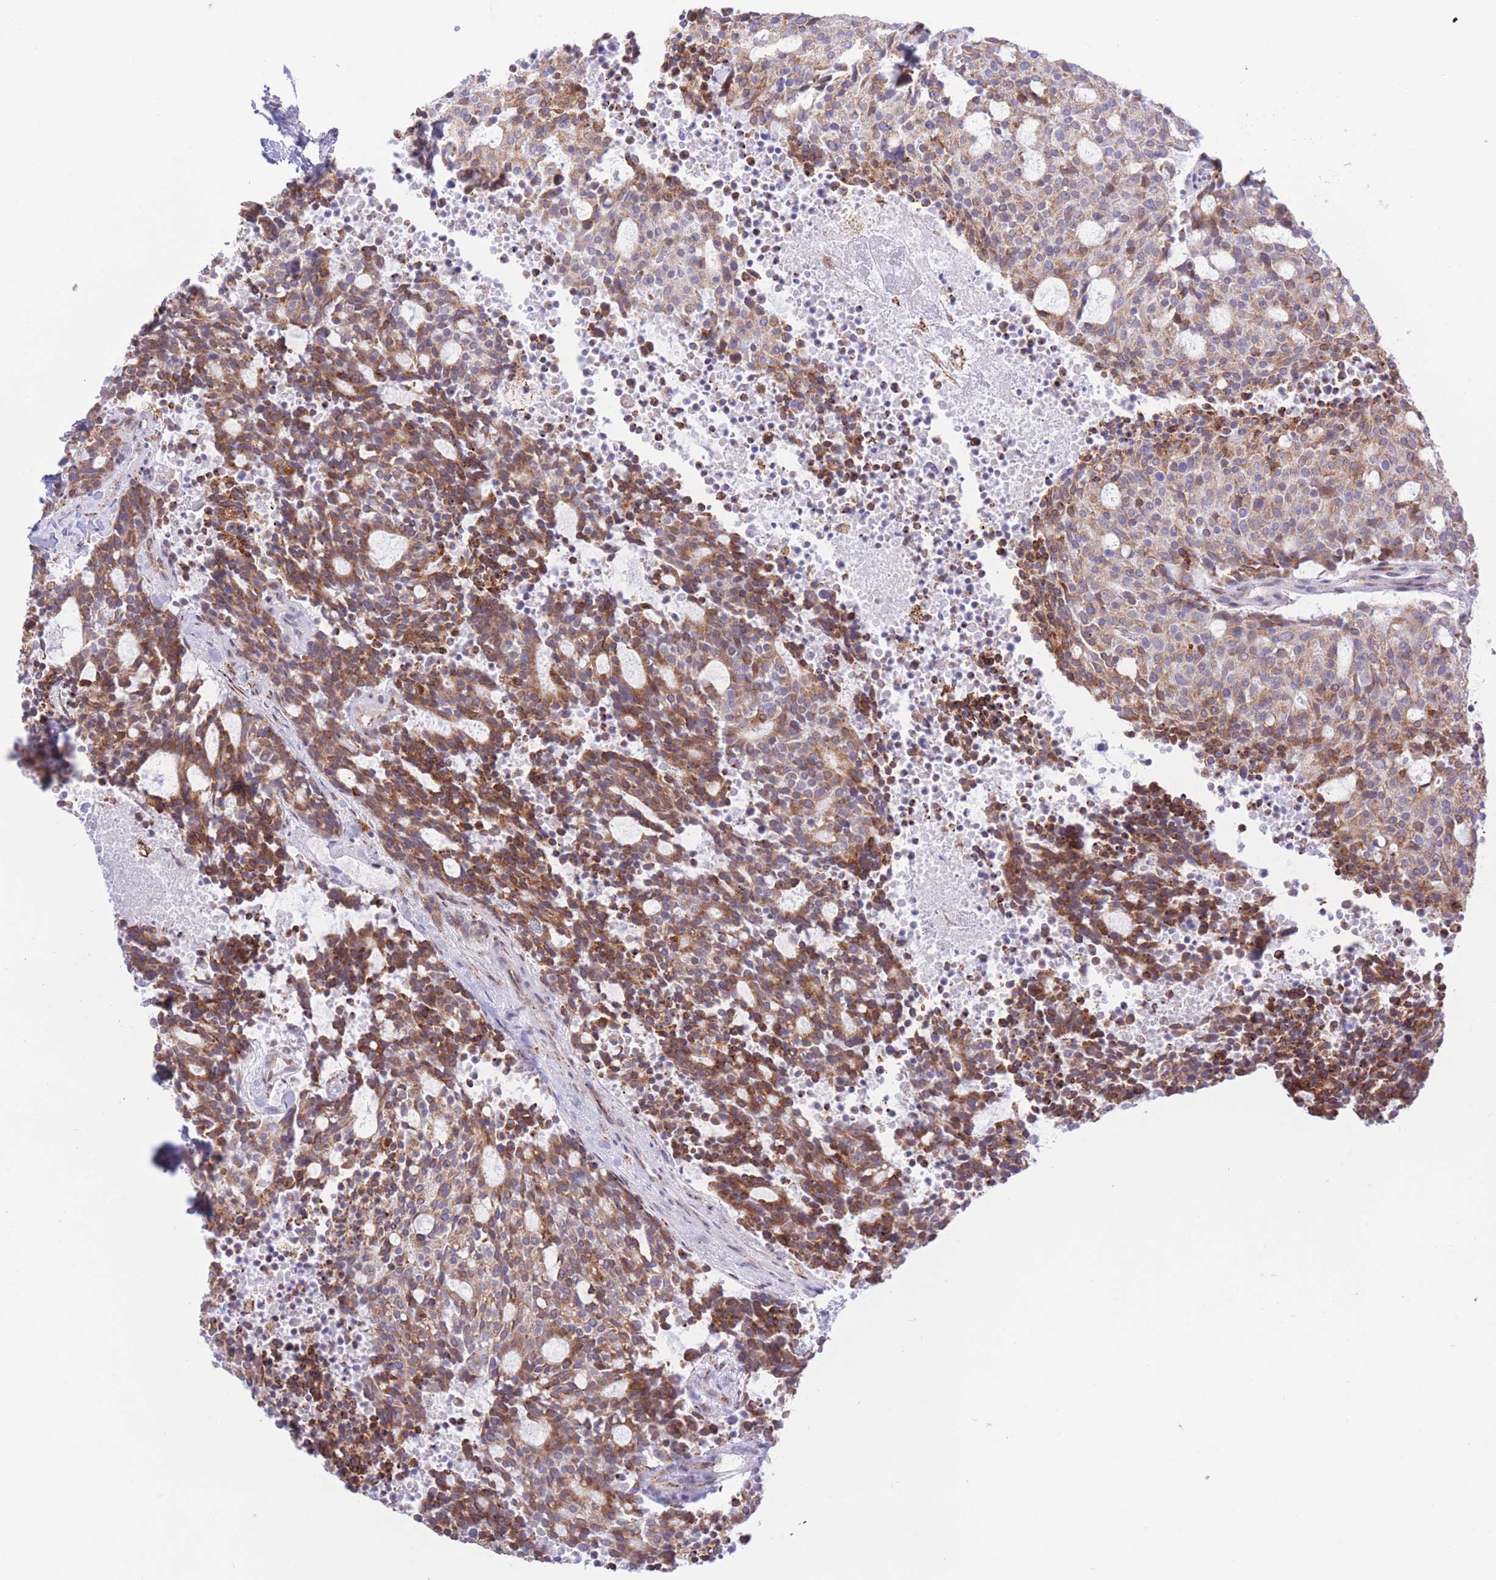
{"staining": {"intensity": "moderate", "quantity": ">75%", "location": "cytoplasmic/membranous"}, "tissue": "carcinoid", "cell_type": "Tumor cells", "image_type": "cancer", "snomed": [{"axis": "morphology", "description": "Carcinoid, malignant, NOS"}, {"axis": "topography", "description": "Pancreas"}], "caption": "DAB immunohistochemical staining of carcinoid reveals moderate cytoplasmic/membranous protein staining in approximately >75% of tumor cells.", "gene": "MYDGF", "patient": {"sex": "female", "age": 54}}